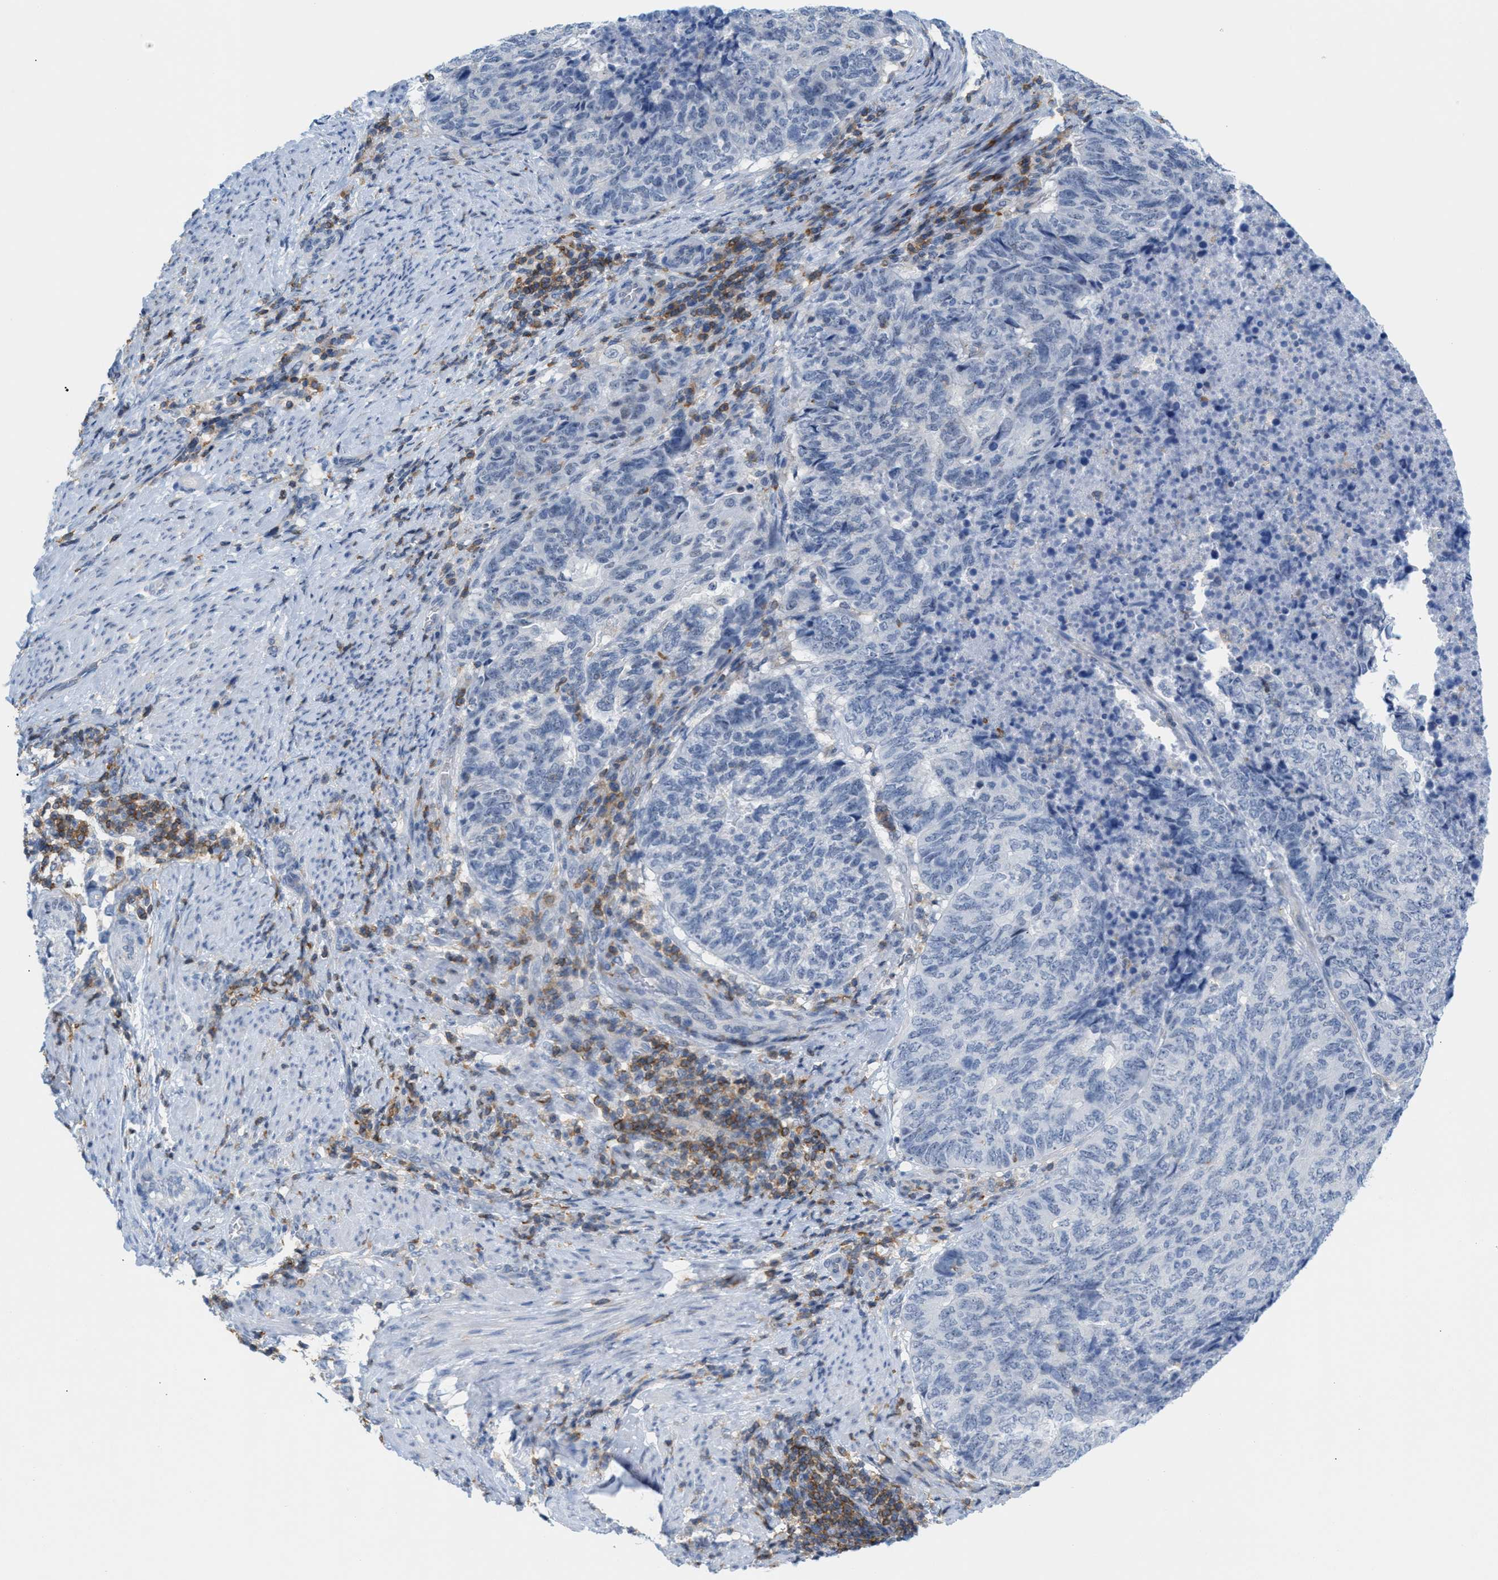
{"staining": {"intensity": "negative", "quantity": "none", "location": "none"}, "tissue": "endometrial cancer", "cell_type": "Tumor cells", "image_type": "cancer", "snomed": [{"axis": "morphology", "description": "Adenocarcinoma, NOS"}, {"axis": "topography", "description": "Endometrium"}], "caption": "Image shows no significant protein expression in tumor cells of endometrial cancer.", "gene": "IL16", "patient": {"sex": "female", "age": 80}}